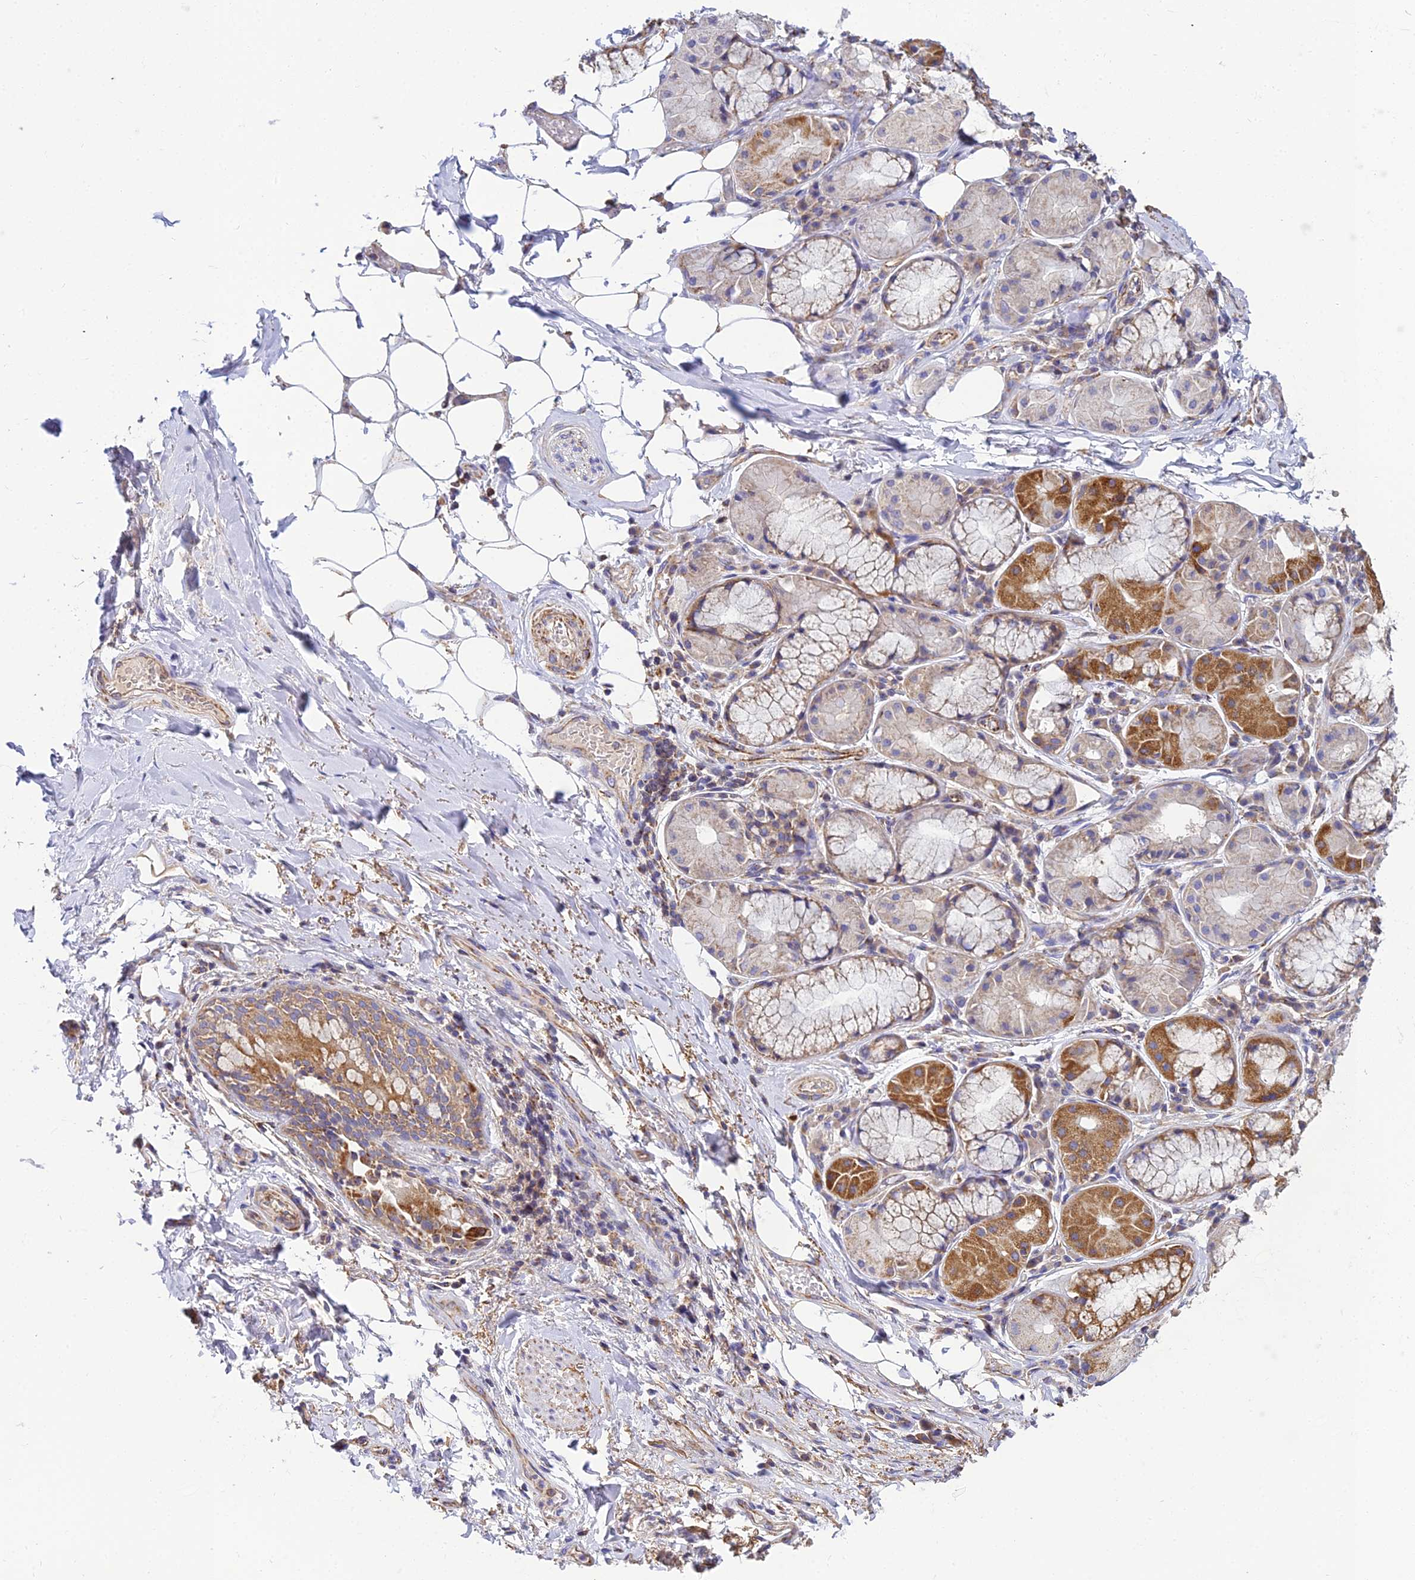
{"staining": {"intensity": "negative", "quantity": "none", "location": "none"}, "tissue": "adipose tissue", "cell_type": "Adipocytes", "image_type": "normal", "snomed": [{"axis": "morphology", "description": "Normal tissue, NOS"}, {"axis": "topography", "description": "Lymph node"}, {"axis": "topography", "description": "Cartilage tissue"}, {"axis": "topography", "description": "Bronchus"}], "caption": "Protein analysis of normal adipose tissue exhibits no significant positivity in adipocytes.", "gene": "NIPSNAP3A", "patient": {"sex": "male", "age": 63}}